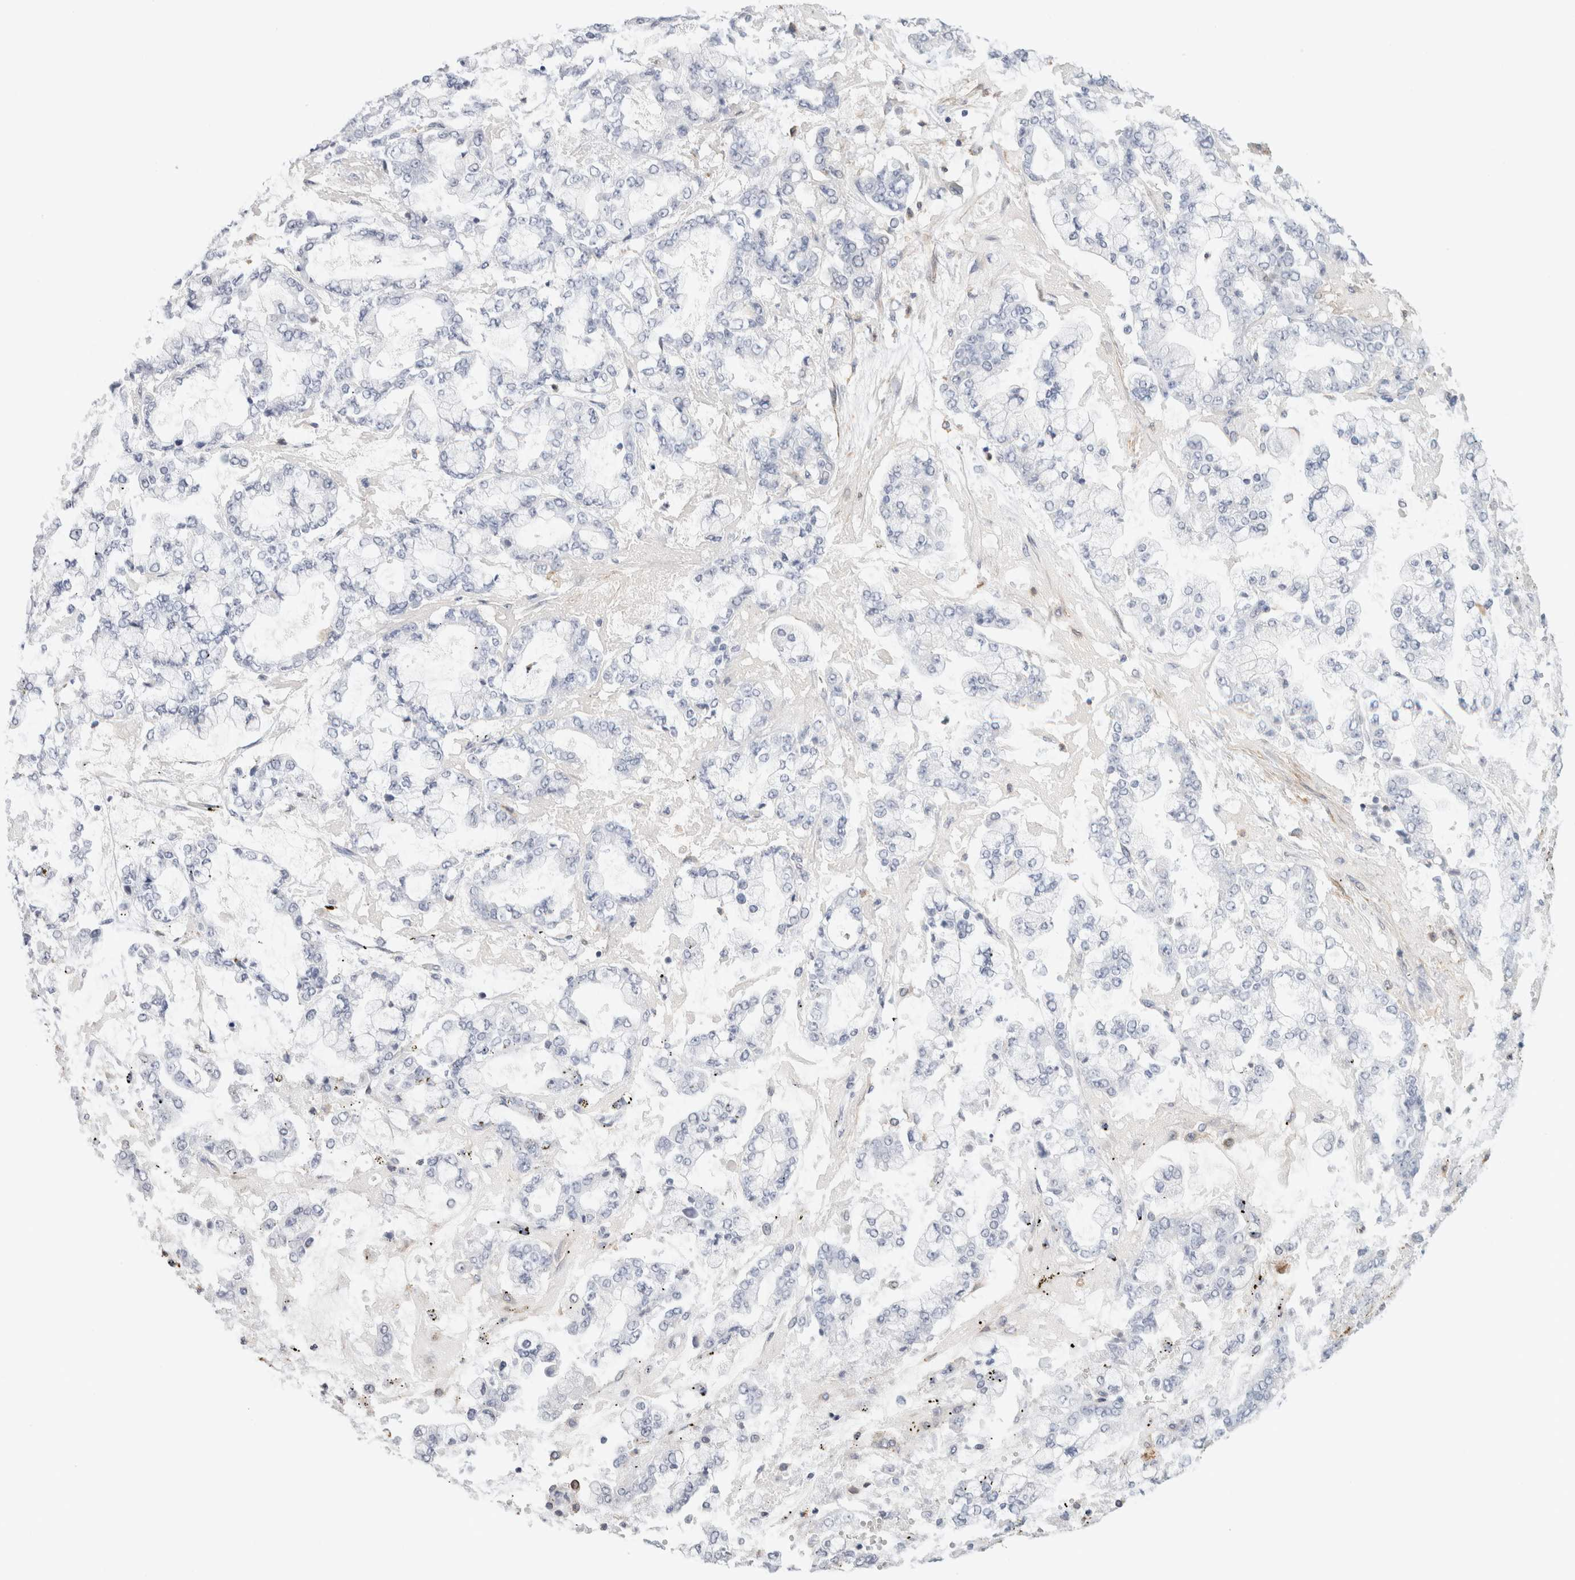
{"staining": {"intensity": "negative", "quantity": "none", "location": "none"}, "tissue": "stomach cancer", "cell_type": "Tumor cells", "image_type": "cancer", "snomed": [{"axis": "morphology", "description": "Adenocarcinoma, NOS"}, {"axis": "topography", "description": "Stomach"}], "caption": "Adenocarcinoma (stomach) stained for a protein using IHC shows no positivity tumor cells.", "gene": "P2RY2", "patient": {"sex": "male", "age": 76}}